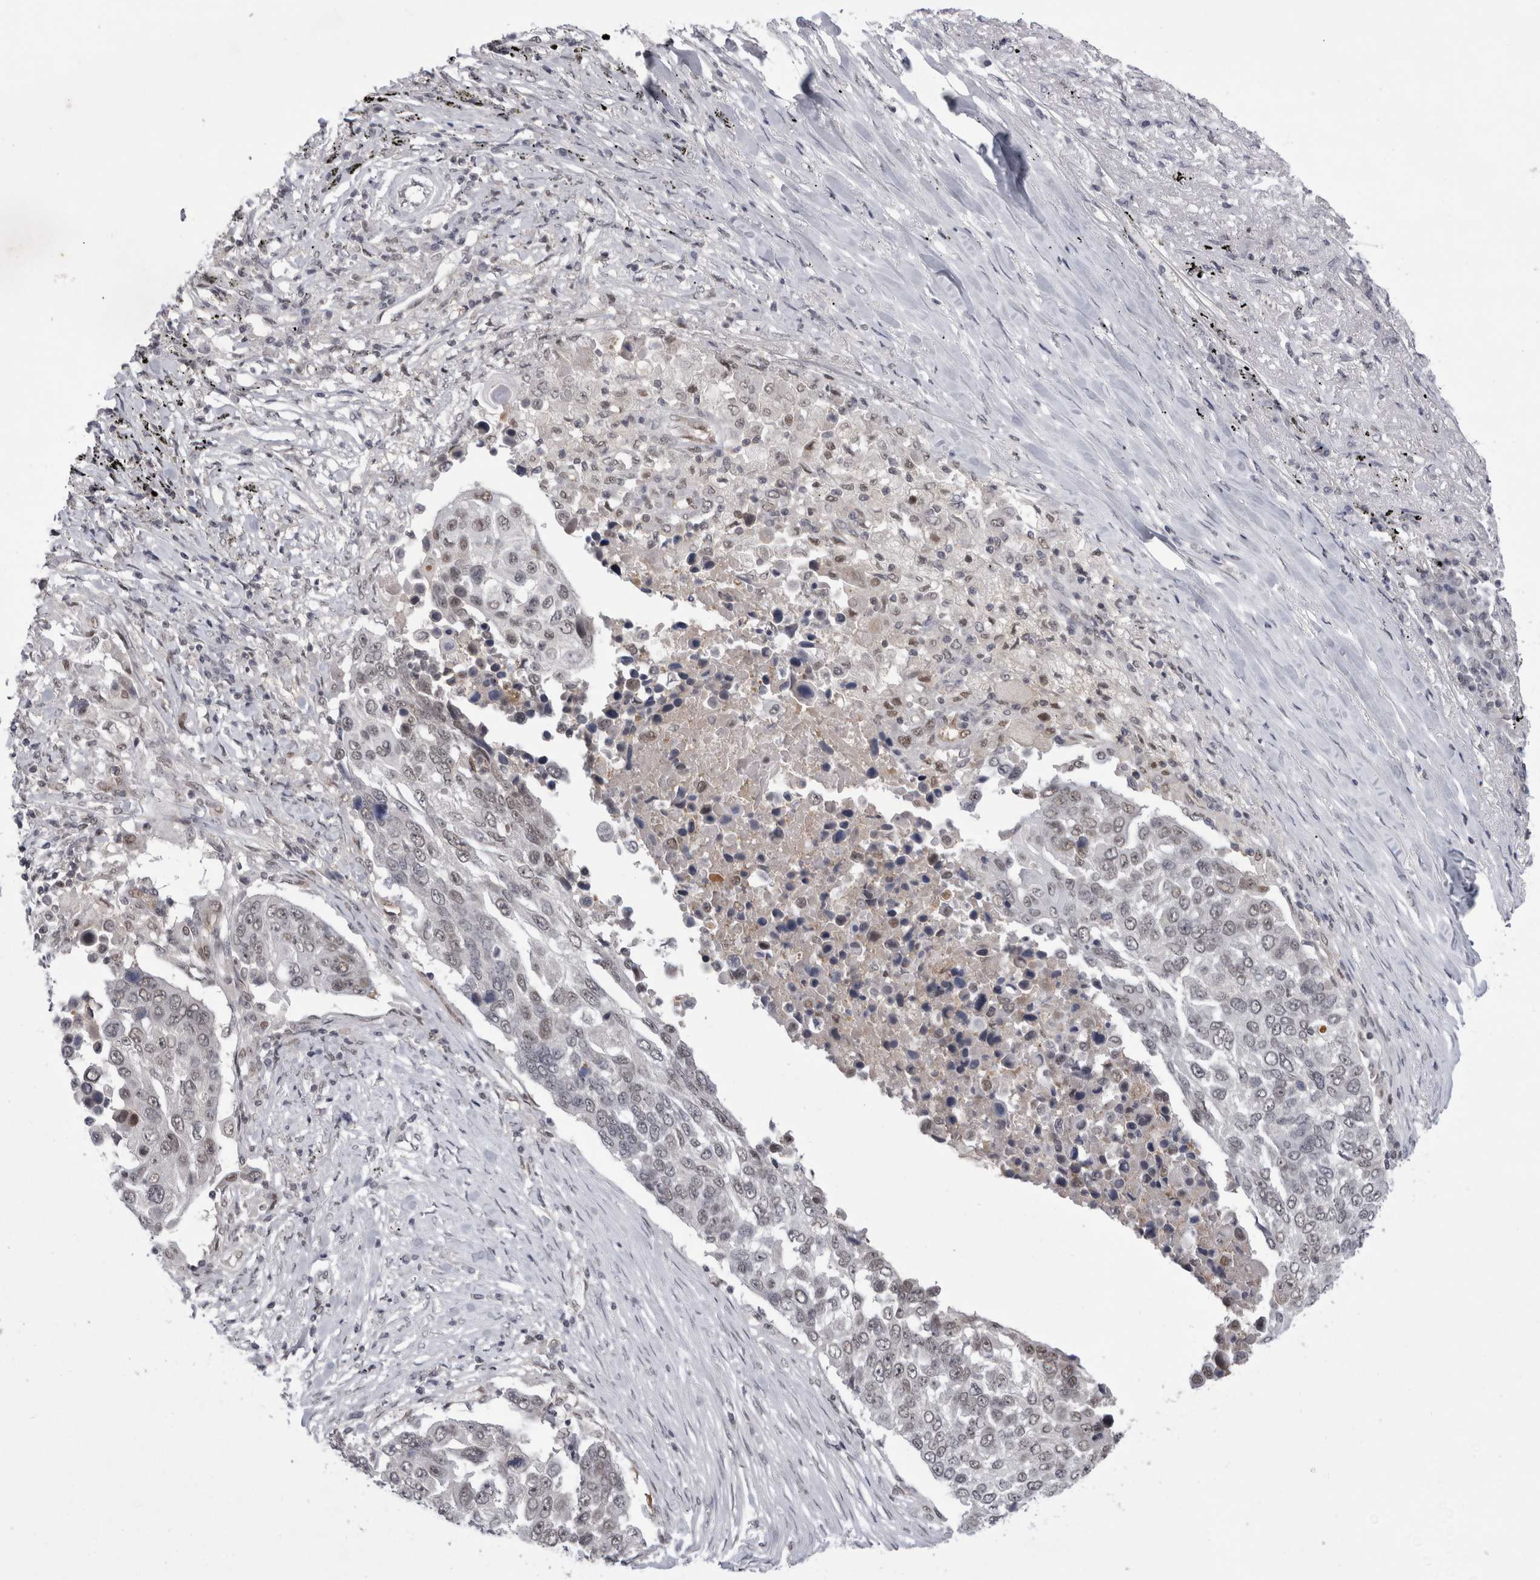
{"staining": {"intensity": "weak", "quantity": ">75%", "location": "nuclear"}, "tissue": "lung cancer", "cell_type": "Tumor cells", "image_type": "cancer", "snomed": [{"axis": "morphology", "description": "Squamous cell carcinoma, NOS"}, {"axis": "topography", "description": "Lung"}], "caption": "Weak nuclear protein staining is appreciated in about >75% of tumor cells in lung cancer (squamous cell carcinoma).", "gene": "PSMB2", "patient": {"sex": "male", "age": 66}}